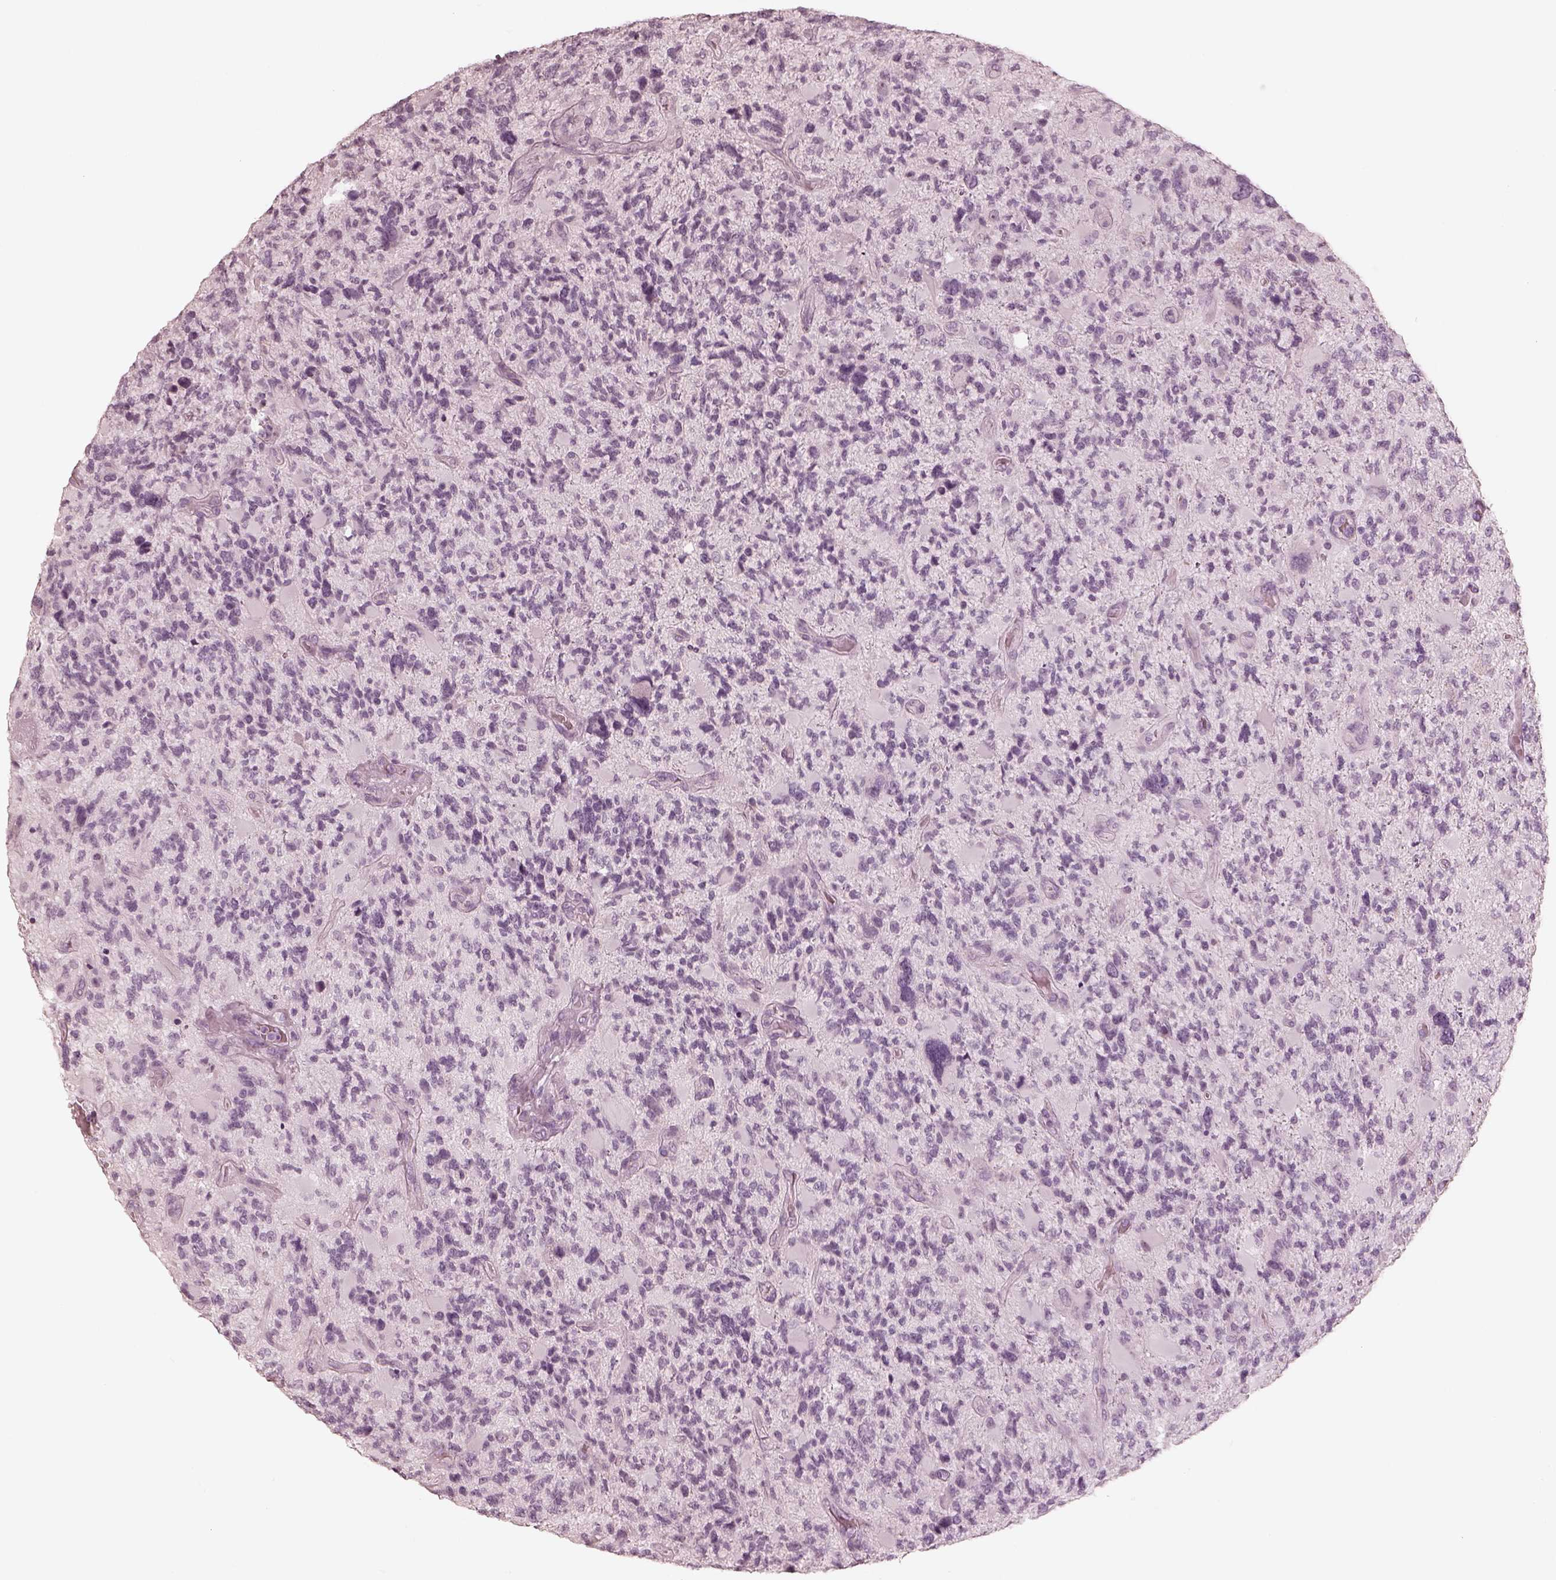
{"staining": {"intensity": "negative", "quantity": "none", "location": "none"}, "tissue": "glioma", "cell_type": "Tumor cells", "image_type": "cancer", "snomed": [{"axis": "morphology", "description": "Glioma, malignant, High grade"}, {"axis": "topography", "description": "Brain"}], "caption": "High magnification brightfield microscopy of glioma stained with DAB (brown) and counterstained with hematoxylin (blue): tumor cells show no significant positivity.", "gene": "CALR3", "patient": {"sex": "female", "age": 71}}